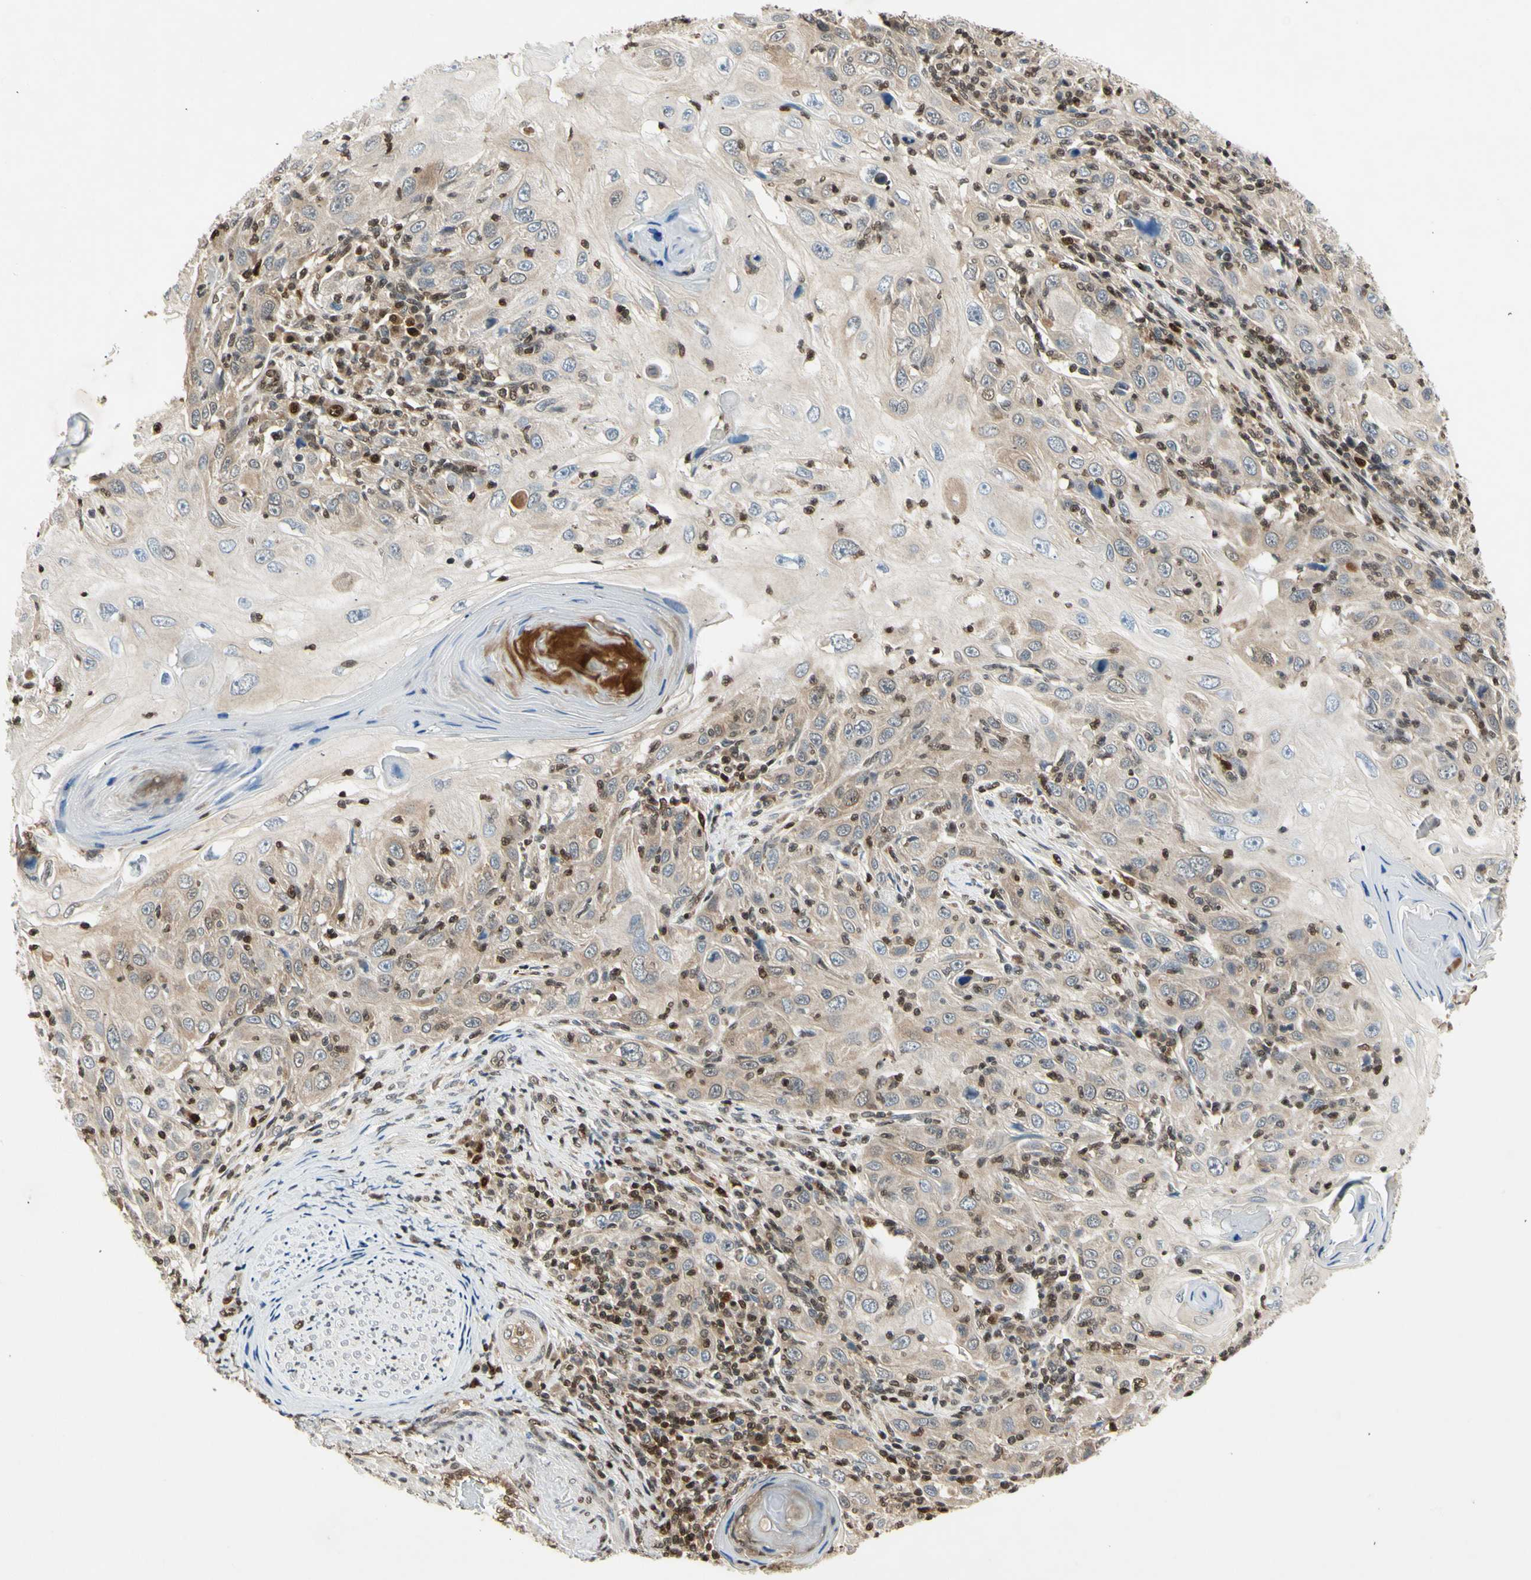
{"staining": {"intensity": "weak", "quantity": ">75%", "location": "cytoplasmic/membranous"}, "tissue": "skin cancer", "cell_type": "Tumor cells", "image_type": "cancer", "snomed": [{"axis": "morphology", "description": "Squamous cell carcinoma, NOS"}, {"axis": "topography", "description": "Skin"}], "caption": "The immunohistochemical stain shows weak cytoplasmic/membranous expression in tumor cells of skin squamous cell carcinoma tissue. The staining is performed using DAB brown chromogen to label protein expression. The nuclei are counter-stained blue using hematoxylin.", "gene": "GSR", "patient": {"sex": "female", "age": 88}}